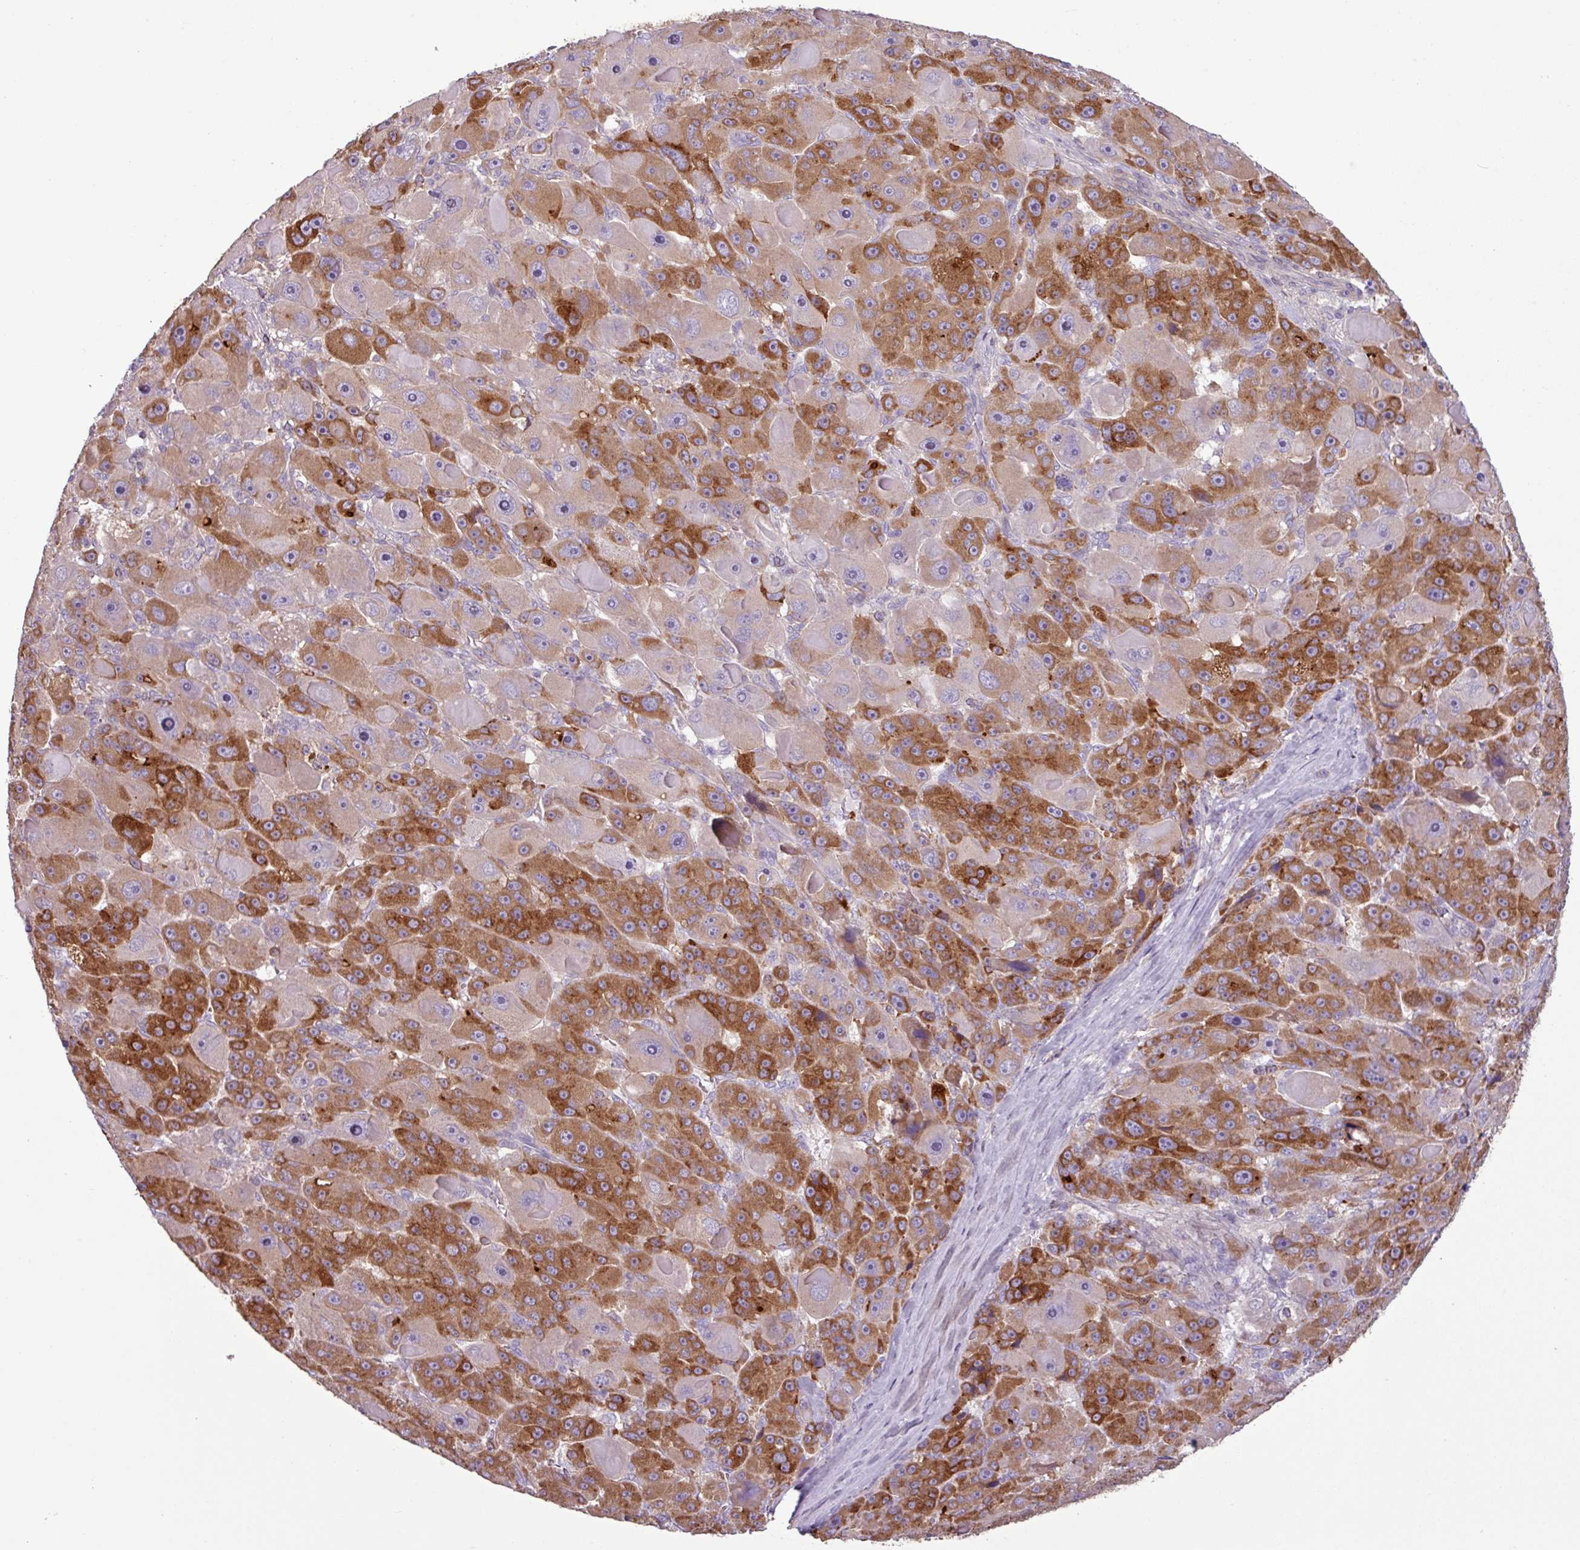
{"staining": {"intensity": "strong", "quantity": "25%-75%", "location": "cytoplasmic/membranous"}, "tissue": "liver cancer", "cell_type": "Tumor cells", "image_type": "cancer", "snomed": [{"axis": "morphology", "description": "Carcinoma, Hepatocellular, NOS"}, {"axis": "topography", "description": "Liver"}], "caption": "Liver cancer (hepatocellular carcinoma) stained with DAB (3,3'-diaminobenzidine) IHC reveals high levels of strong cytoplasmic/membranous expression in about 25%-75% of tumor cells.", "gene": "C4B", "patient": {"sex": "male", "age": 76}}